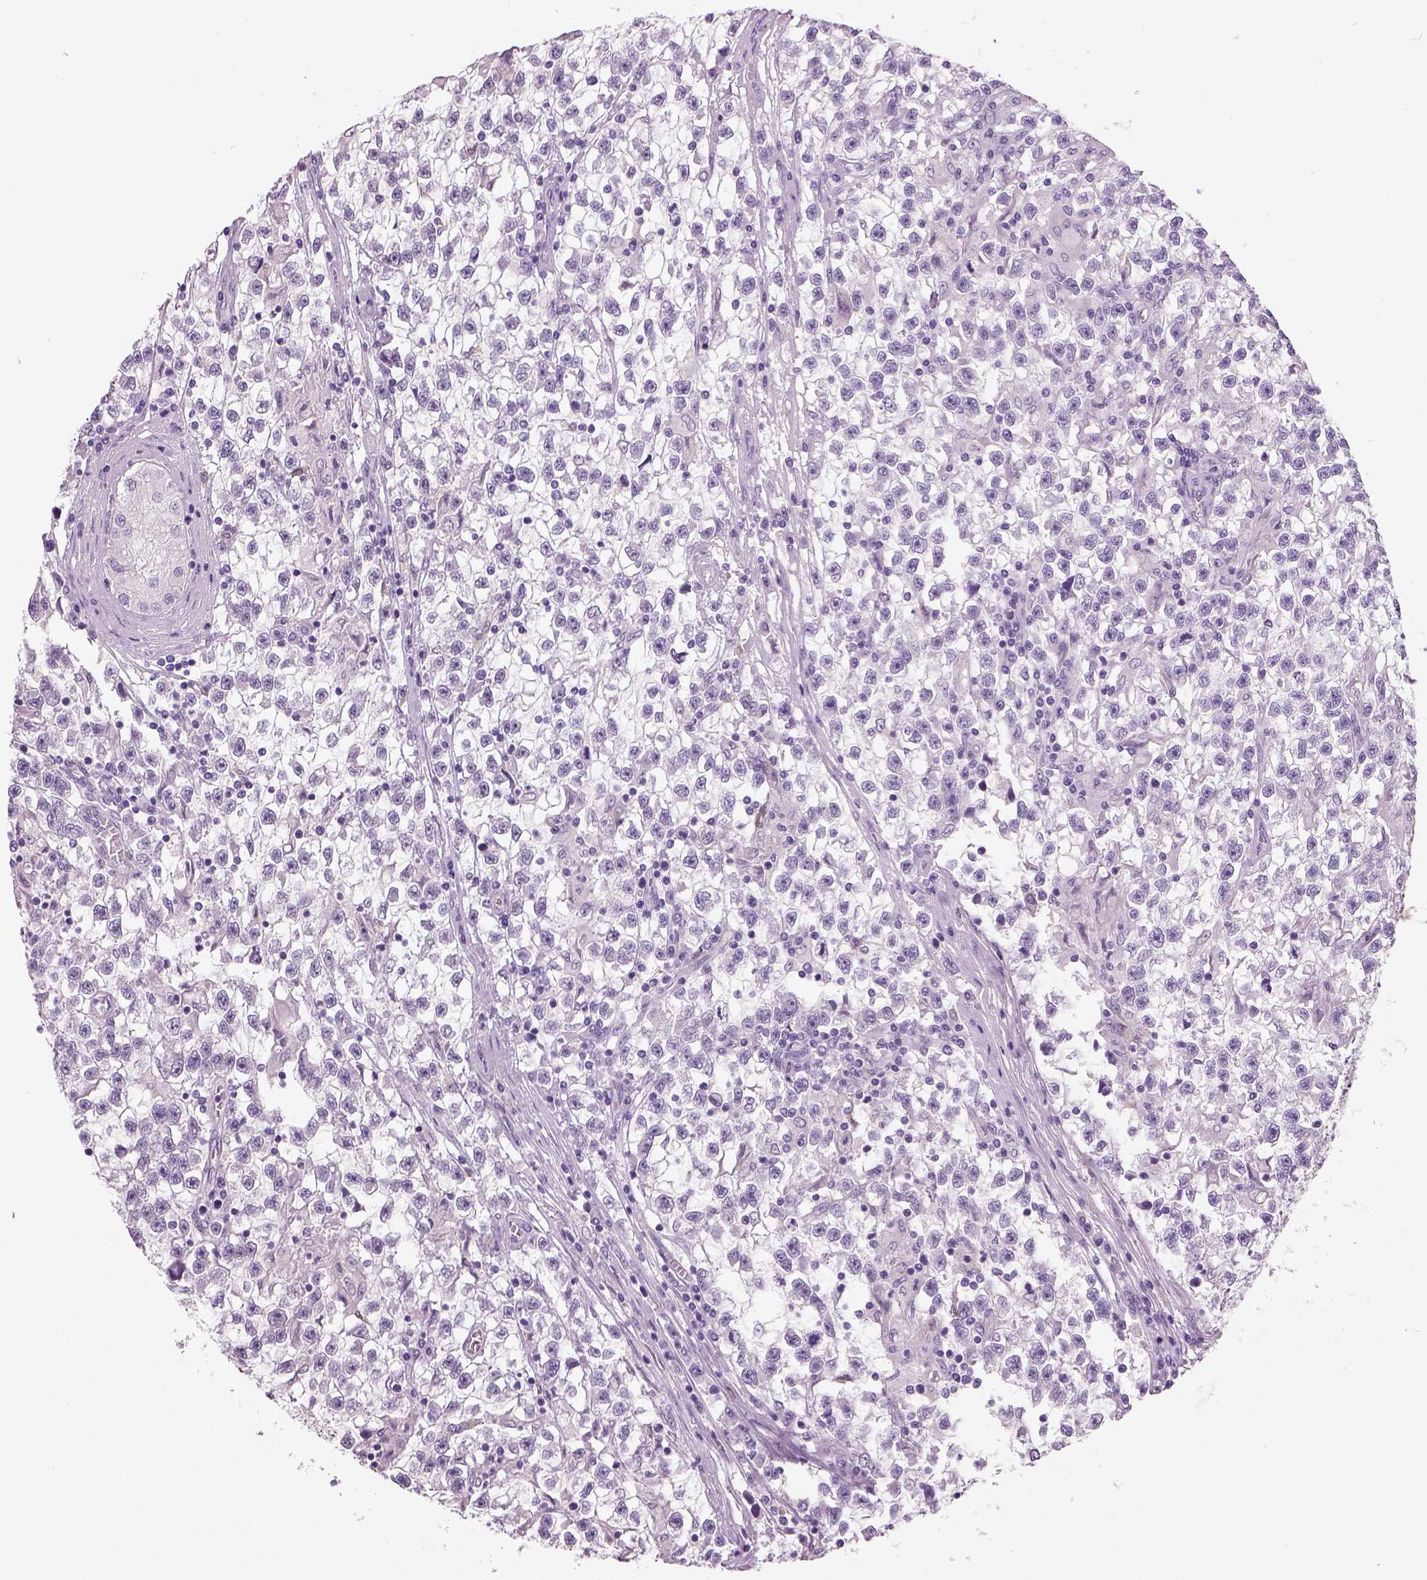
{"staining": {"intensity": "negative", "quantity": "none", "location": "none"}, "tissue": "testis cancer", "cell_type": "Tumor cells", "image_type": "cancer", "snomed": [{"axis": "morphology", "description": "Seminoma, NOS"}, {"axis": "topography", "description": "Testis"}], "caption": "Immunohistochemical staining of human seminoma (testis) shows no significant expression in tumor cells.", "gene": "NECAB2", "patient": {"sex": "male", "age": 31}}